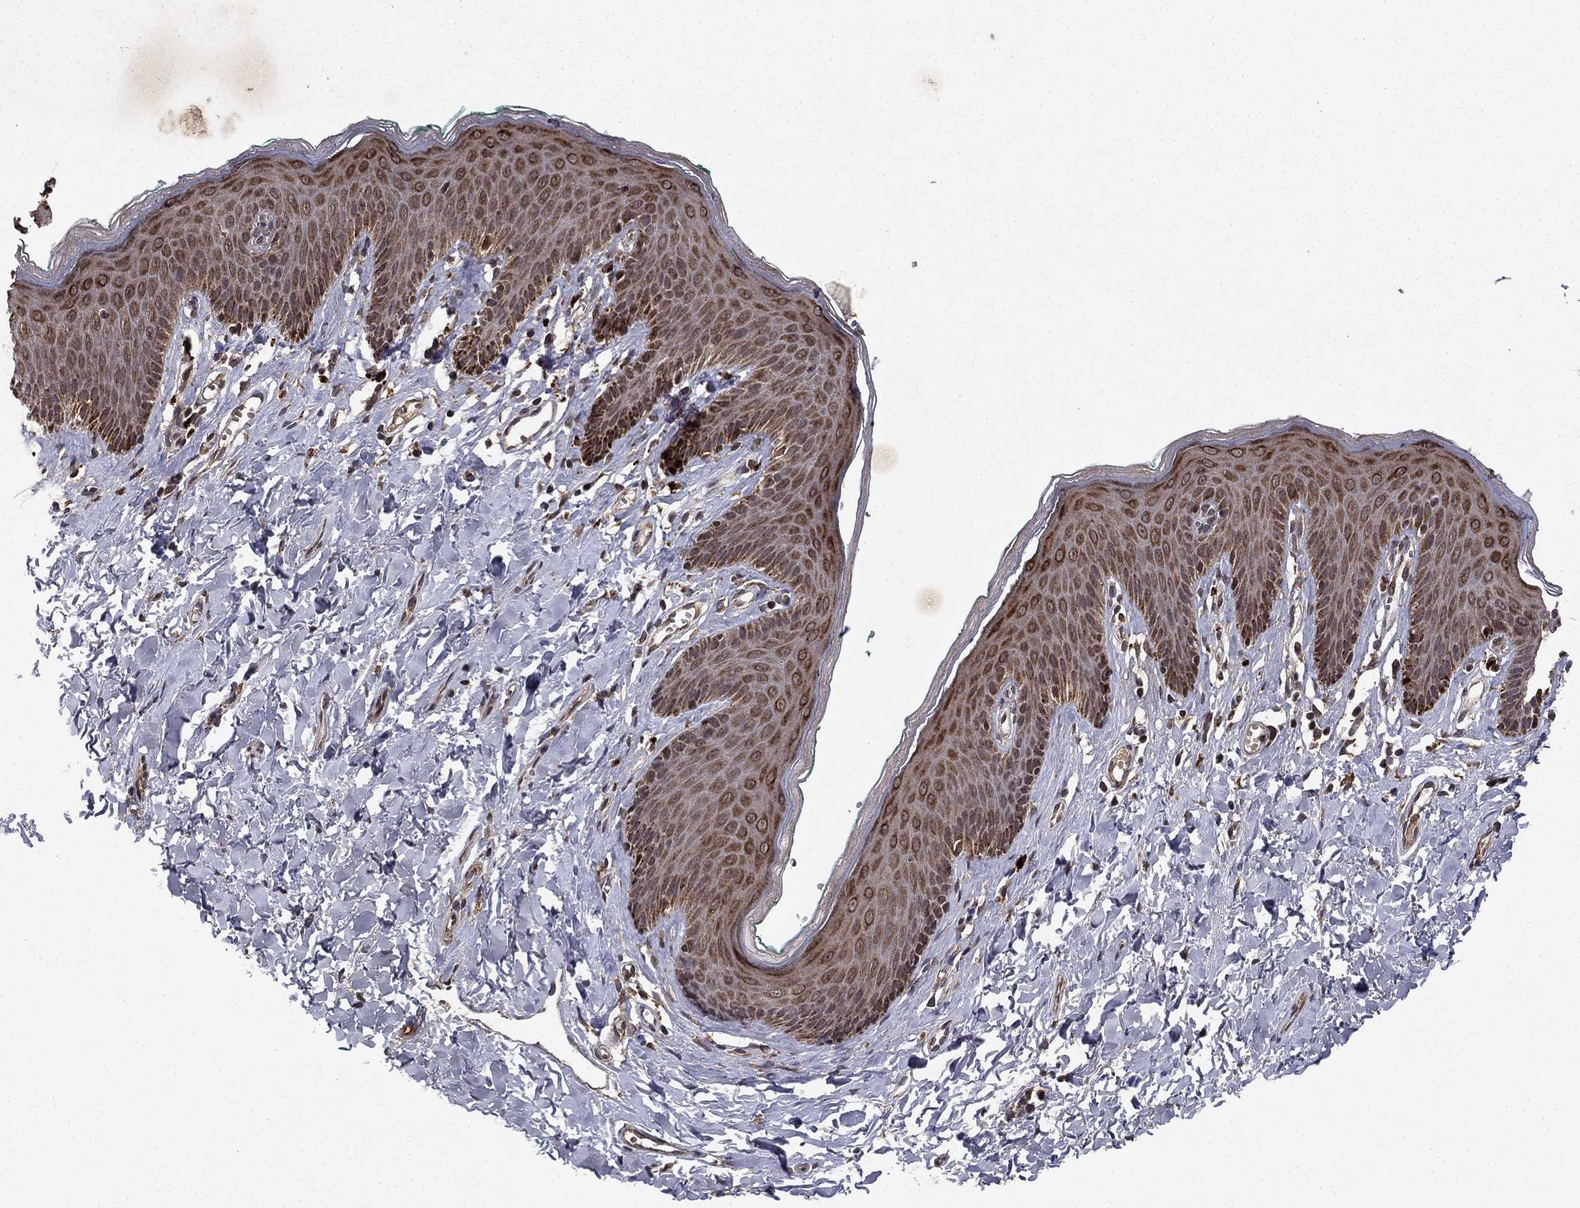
{"staining": {"intensity": "strong", "quantity": ">75%", "location": "cytoplasmic/membranous"}, "tissue": "skin", "cell_type": "Epidermal cells", "image_type": "normal", "snomed": [{"axis": "morphology", "description": "Normal tissue, NOS"}, {"axis": "topography", "description": "Vulva"}], "caption": "High-magnification brightfield microscopy of unremarkable skin stained with DAB (3,3'-diaminobenzidine) (brown) and counterstained with hematoxylin (blue). epidermal cells exhibit strong cytoplasmic/membranous positivity is seen in approximately>75% of cells. The protein is stained brown, and the nuclei are stained in blue (DAB IHC with brightfield microscopy, high magnification).", "gene": "DHRS1", "patient": {"sex": "female", "age": 66}}